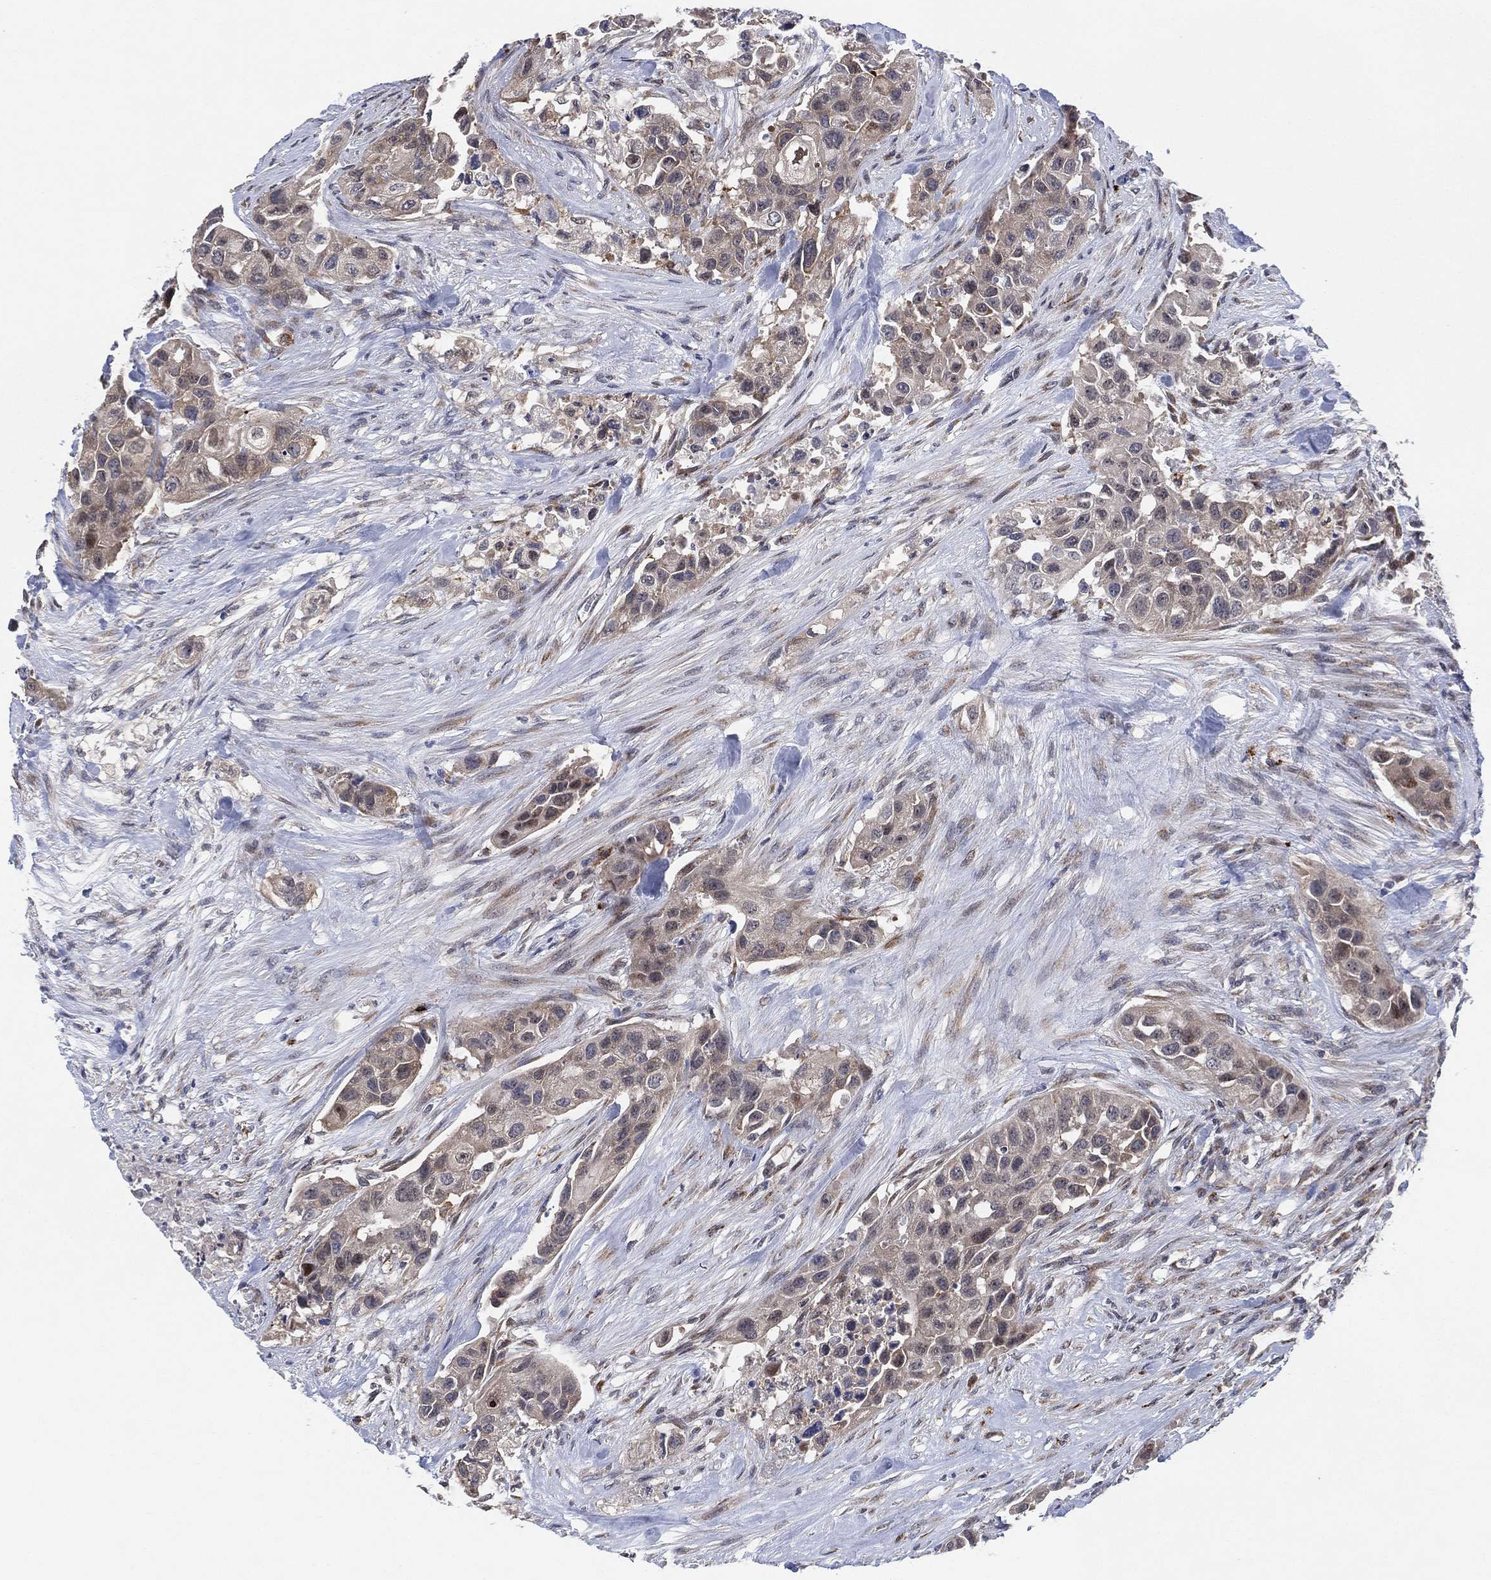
{"staining": {"intensity": "negative", "quantity": "none", "location": "none"}, "tissue": "urothelial cancer", "cell_type": "Tumor cells", "image_type": "cancer", "snomed": [{"axis": "morphology", "description": "Urothelial carcinoma, High grade"}, {"axis": "topography", "description": "Urinary bladder"}], "caption": "Protein analysis of urothelial carcinoma (high-grade) demonstrates no significant expression in tumor cells. (Immunohistochemistry (ihc), brightfield microscopy, high magnification).", "gene": "FAM104A", "patient": {"sex": "female", "age": 73}}